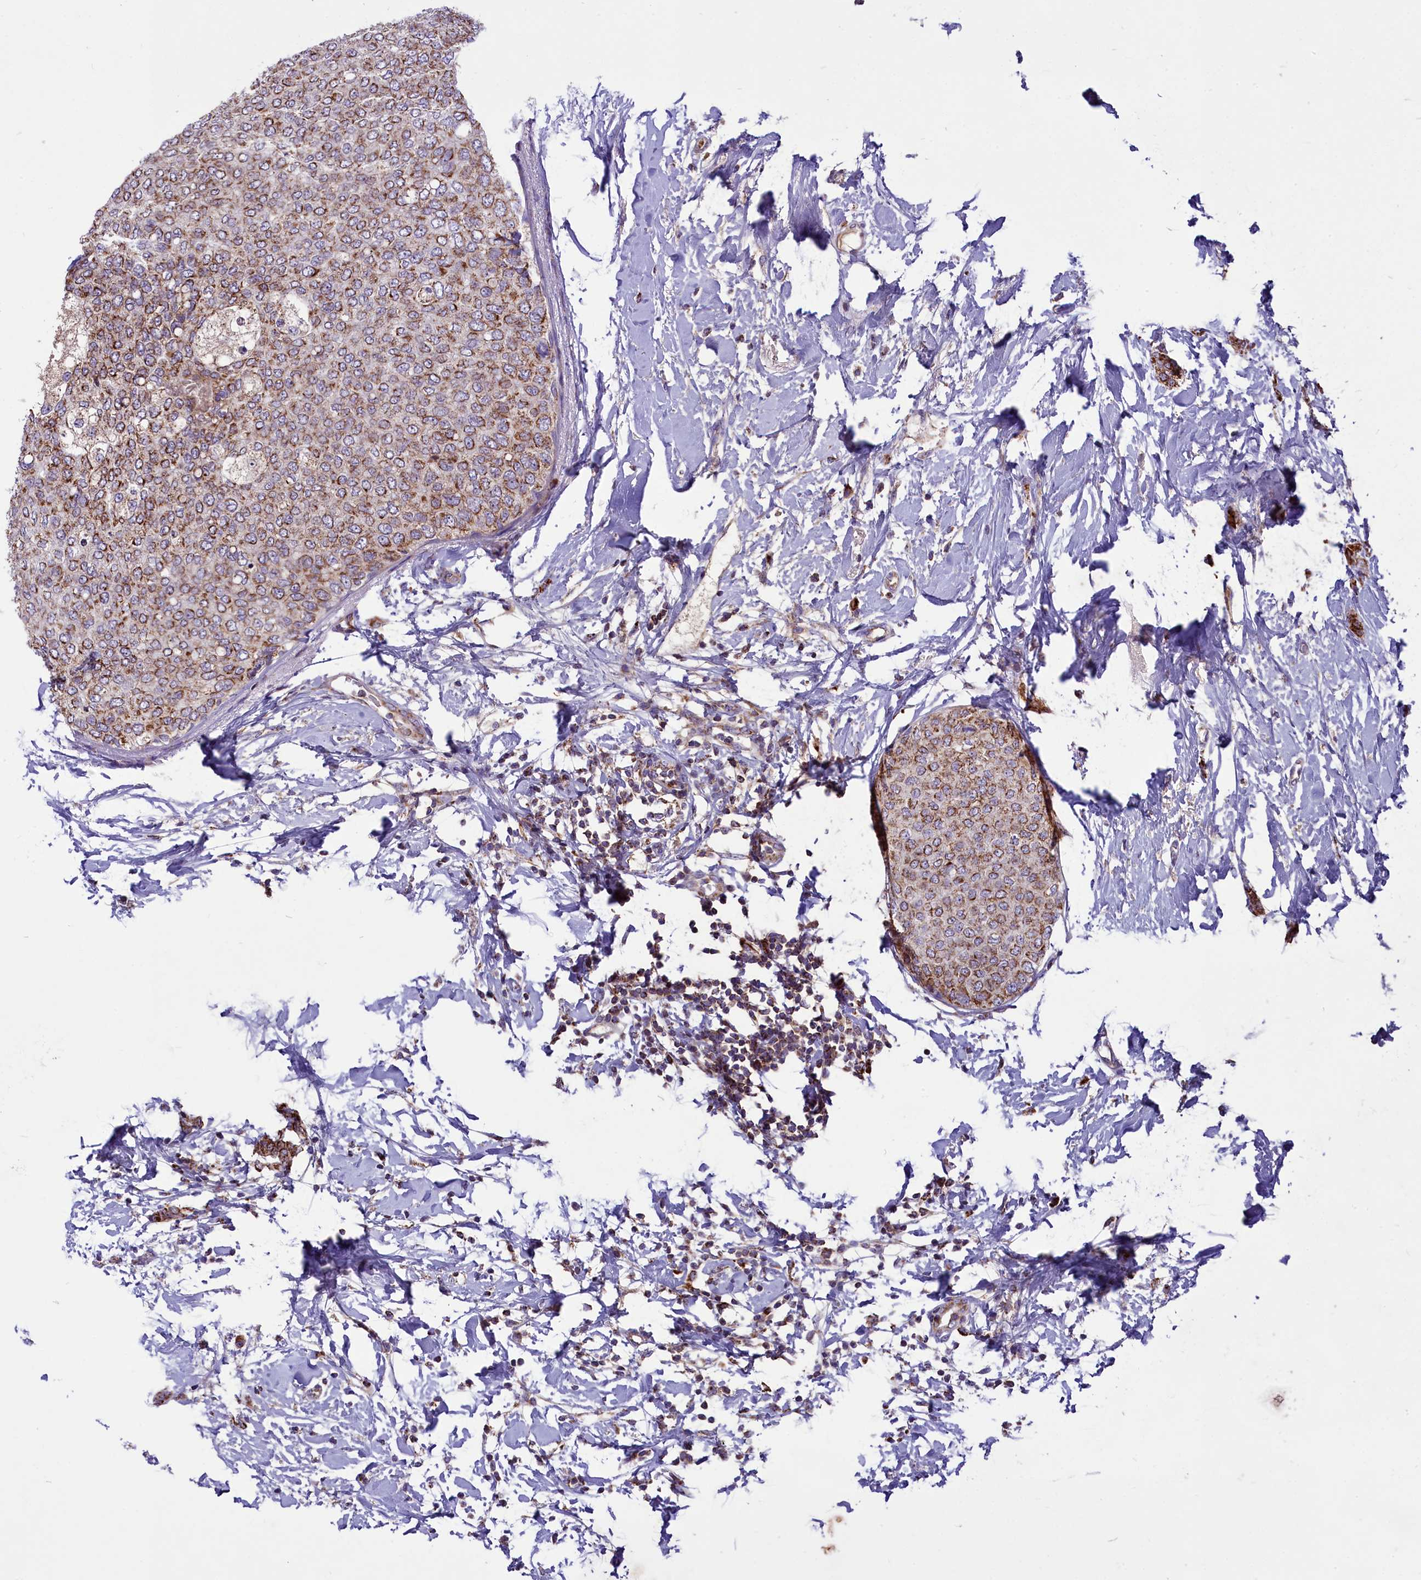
{"staining": {"intensity": "moderate", "quantity": ">75%", "location": "cytoplasmic/membranous"}, "tissue": "breast cancer", "cell_type": "Tumor cells", "image_type": "cancer", "snomed": [{"axis": "morphology", "description": "Duct carcinoma"}, {"axis": "topography", "description": "Breast"}], "caption": "The image shows staining of breast cancer, revealing moderate cytoplasmic/membranous protein positivity (brown color) within tumor cells.", "gene": "COX17", "patient": {"sex": "female", "age": 72}}